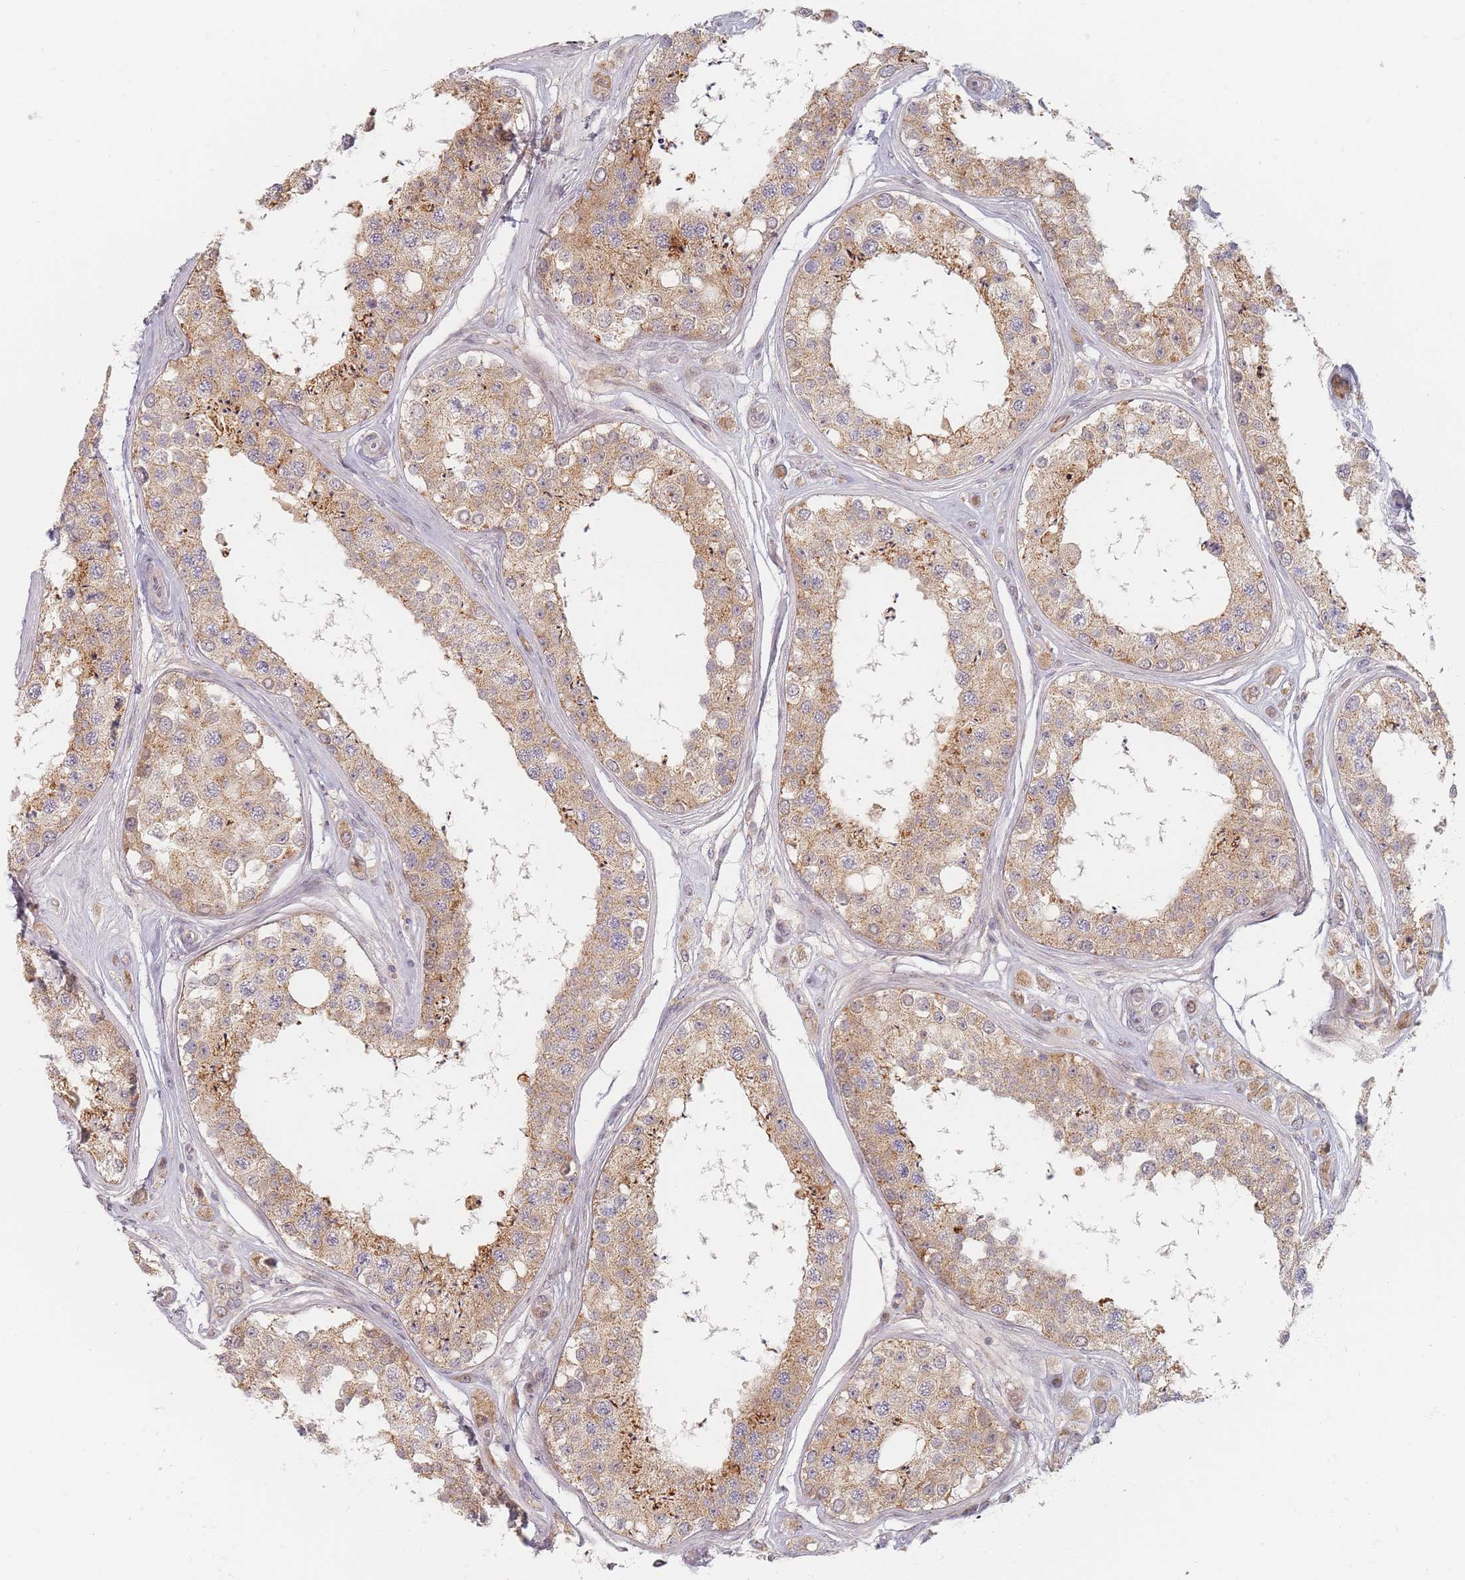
{"staining": {"intensity": "moderate", "quantity": ">75%", "location": "cytoplasmic/membranous"}, "tissue": "testis", "cell_type": "Cells in seminiferous ducts", "image_type": "normal", "snomed": [{"axis": "morphology", "description": "Normal tissue, NOS"}, {"axis": "topography", "description": "Testis"}], "caption": "Moderate cytoplasmic/membranous expression for a protein is present in about >75% of cells in seminiferous ducts of normal testis using IHC.", "gene": "ZKSCAN7", "patient": {"sex": "male", "age": 25}}